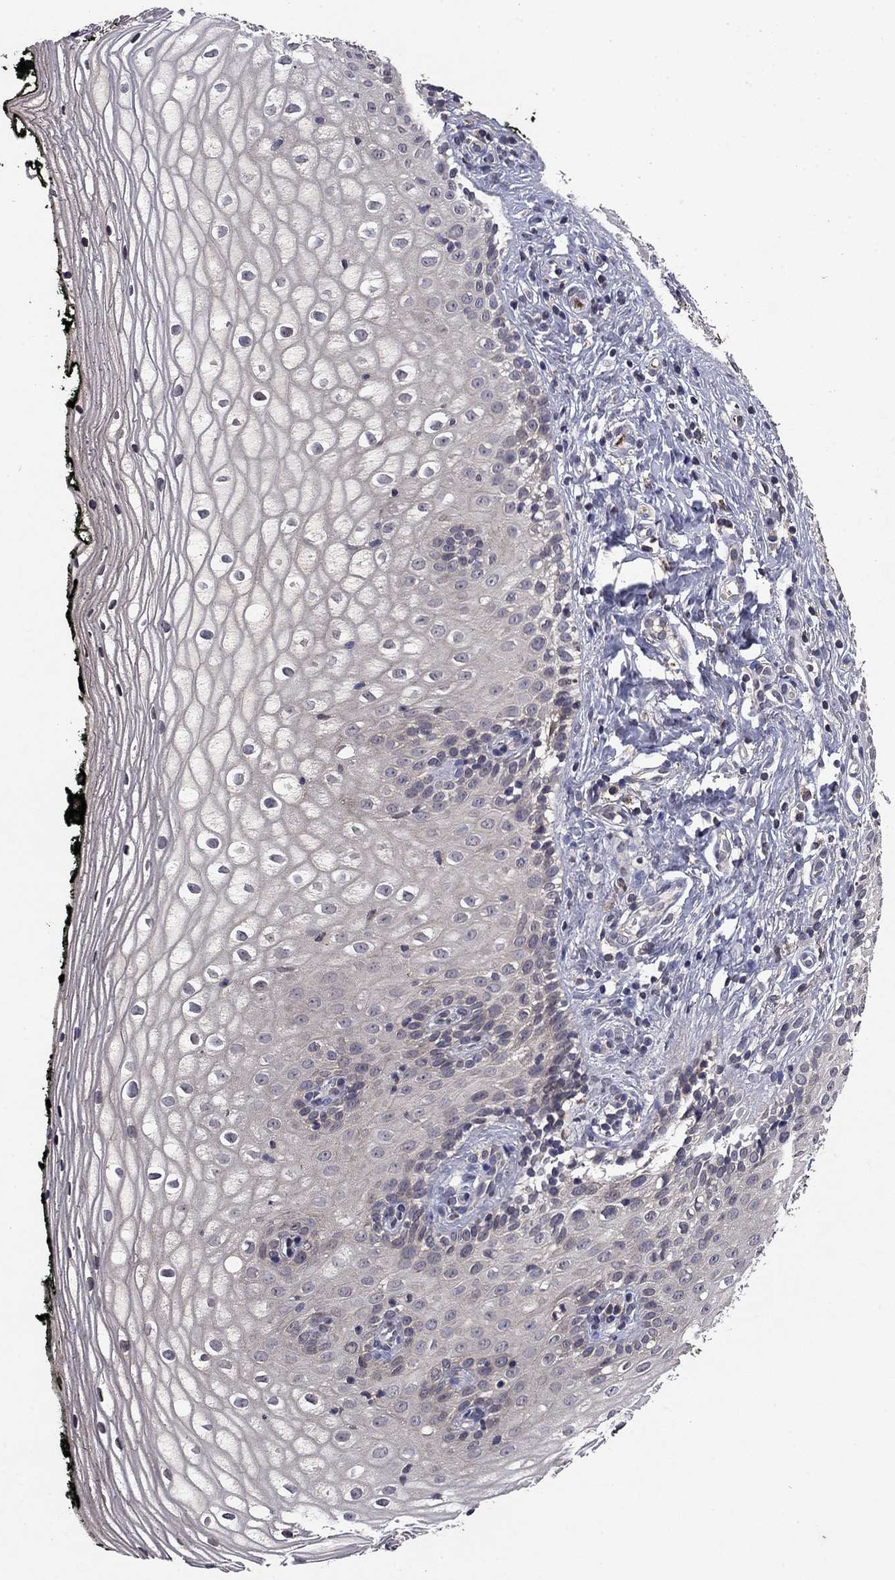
{"staining": {"intensity": "negative", "quantity": "none", "location": "none"}, "tissue": "vagina", "cell_type": "Squamous epithelial cells", "image_type": "normal", "snomed": [{"axis": "morphology", "description": "Normal tissue, NOS"}, {"axis": "topography", "description": "Vagina"}], "caption": "DAB immunohistochemical staining of benign vagina demonstrates no significant staining in squamous epithelial cells.", "gene": "PROS1", "patient": {"sex": "female", "age": 47}}